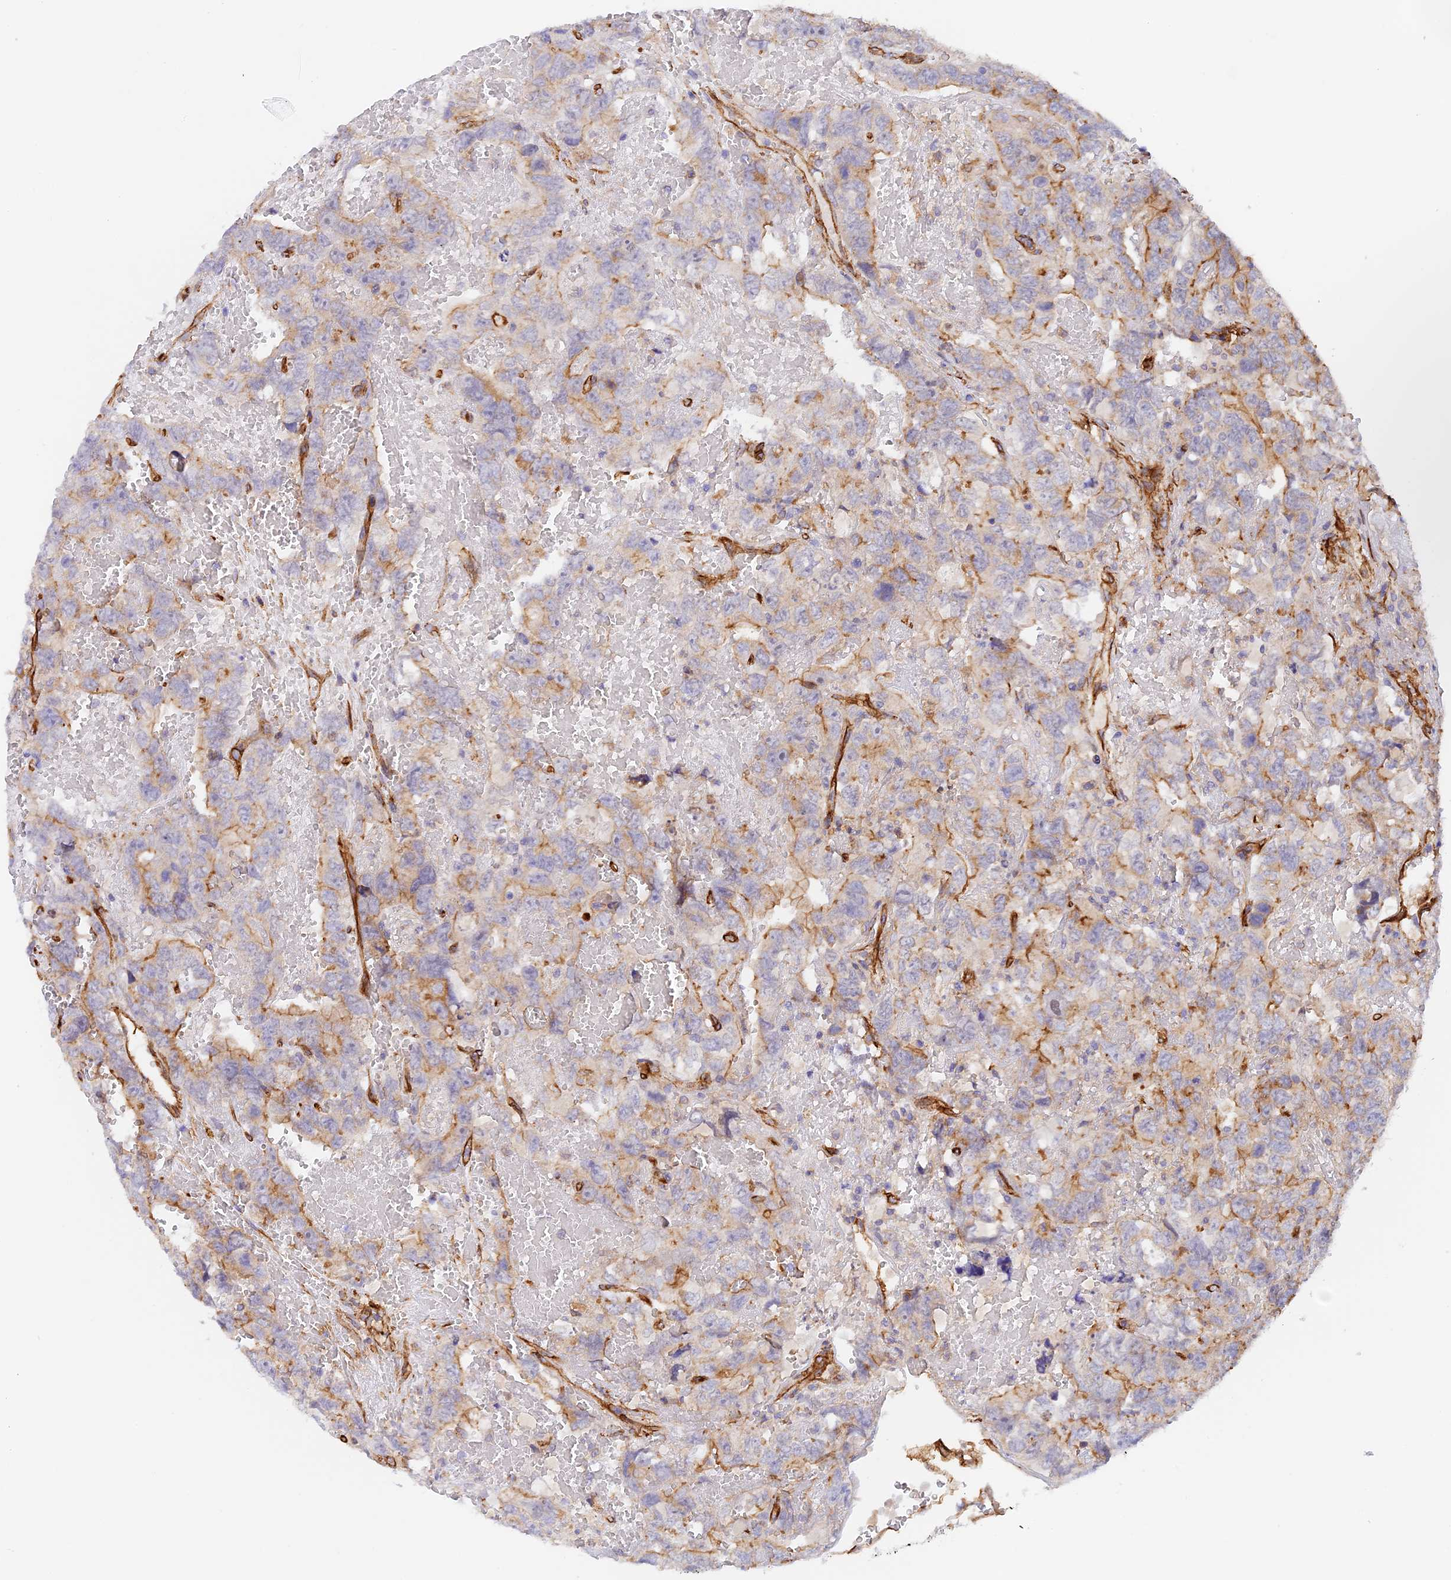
{"staining": {"intensity": "moderate", "quantity": "25%-75%", "location": "cytoplasmic/membranous"}, "tissue": "testis cancer", "cell_type": "Tumor cells", "image_type": "cancer", "snomed": [{"axis": "morphology", "description": "Carcinoma, Embryonal, NOS"}, {"axis": "topography", "description": "Testis"}], "caption": "IHC of testis embryonal carcinoma displays medium levels of moderate cytoplasmic/membranous expression in approximately 25%-75% of tumor cells. (Stains: DAB in brown, nuclei in blue, Microscopy: brightfield microscopy at high magnification).", "gene": "MYO9A", "patient": {"sex": "male", "age": 45}}